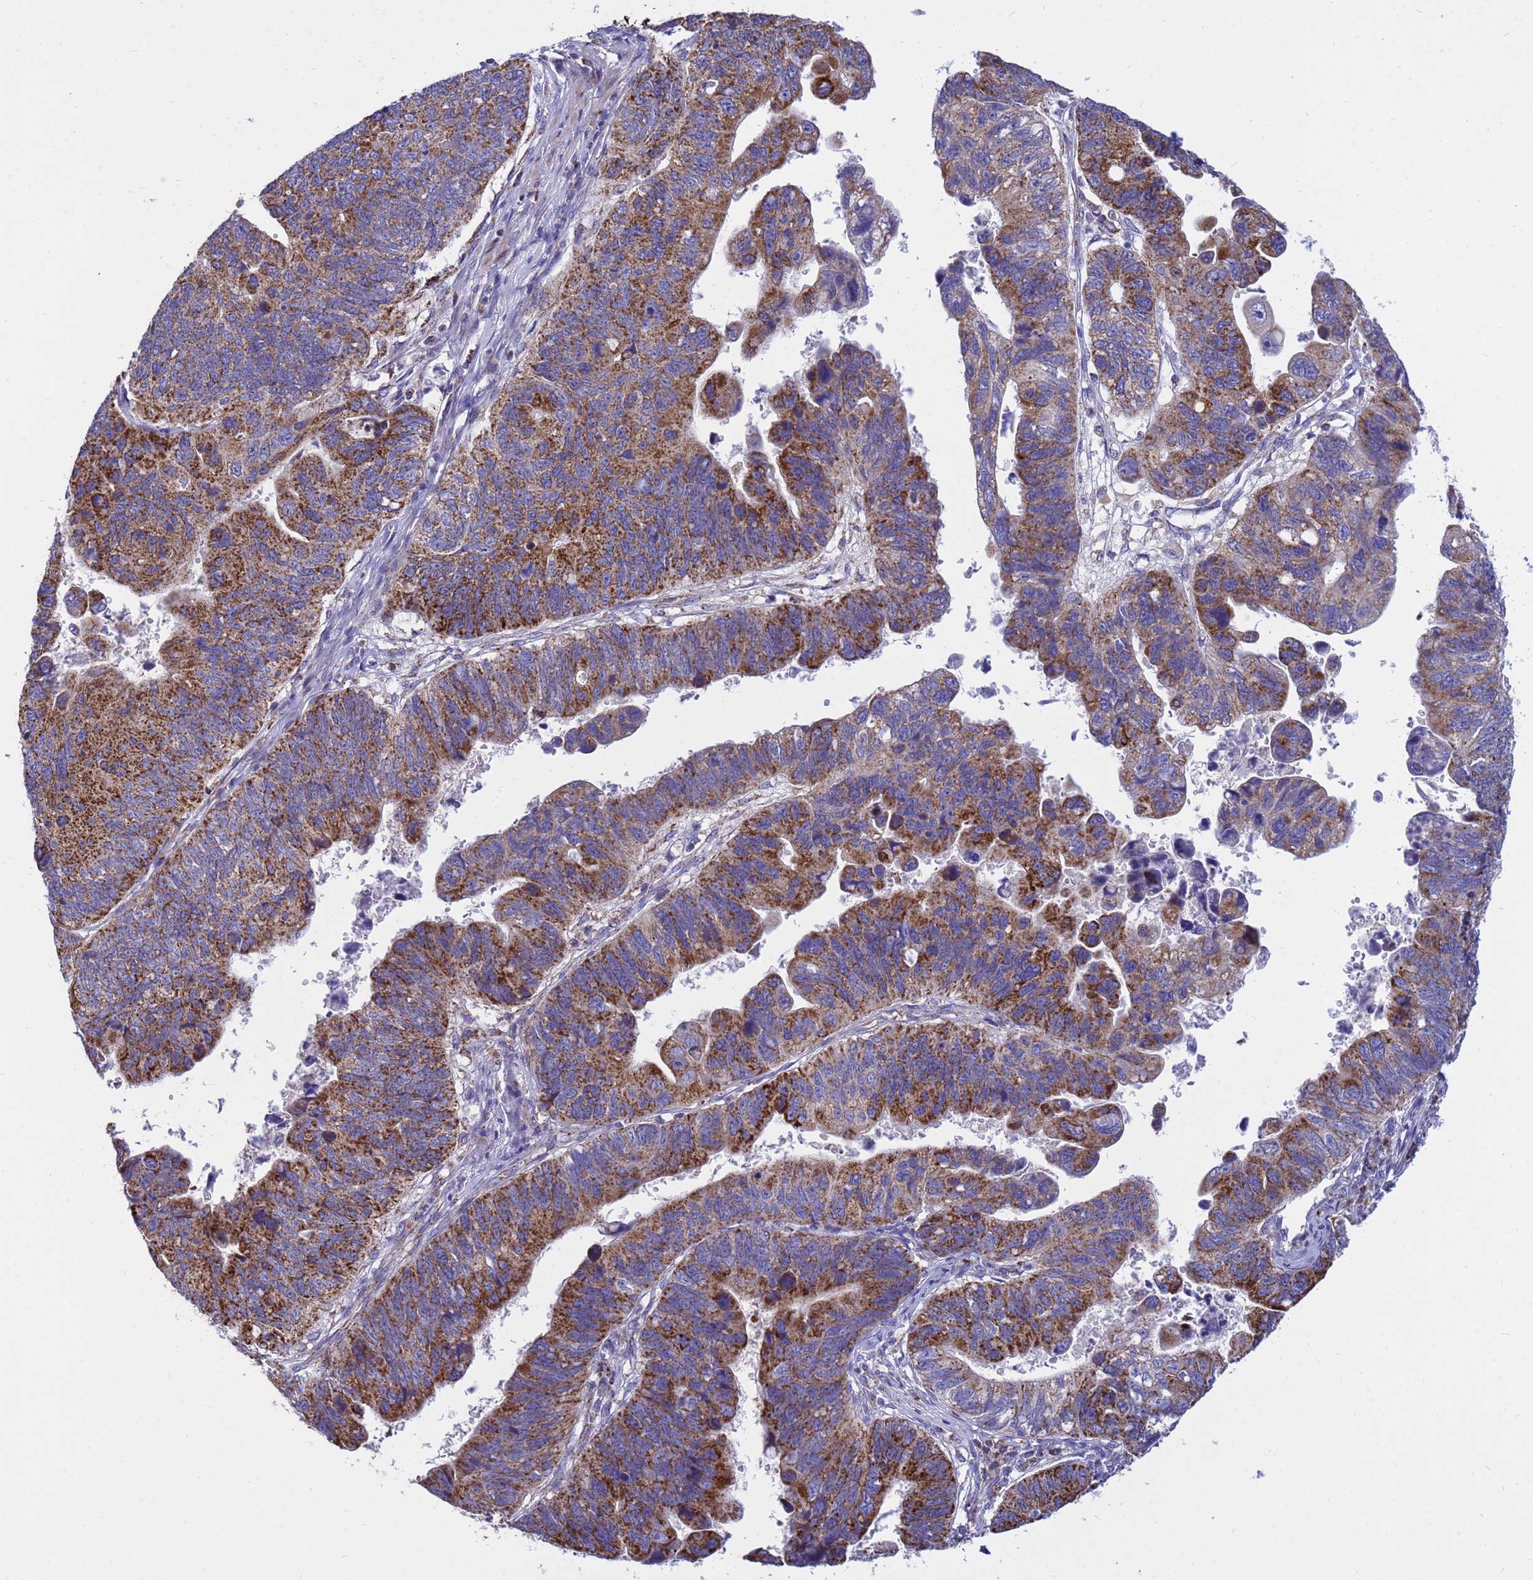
{"staining": {"intensity": "strong", "quantity": "25%-75%", "location": "cytoplasmic/membranous"}, "tissue": "stomach cancer", "cell_type": "Tumor cells", "image_type": "cancer", "snomed": [{"axis": "morphology", "description": "Adenocarcinoma, NOS"}, {"axis": "topography", "description": "Stomach"}], "caption": "The histopathology image exhibits staining of adenocarcinoma (stomach), revealing strong cytoplasmic/membranous protein expression (brown color) within tumor cells.", "gene": "TUBGCP3", "patient": {"sex": "male", "age": 59}}